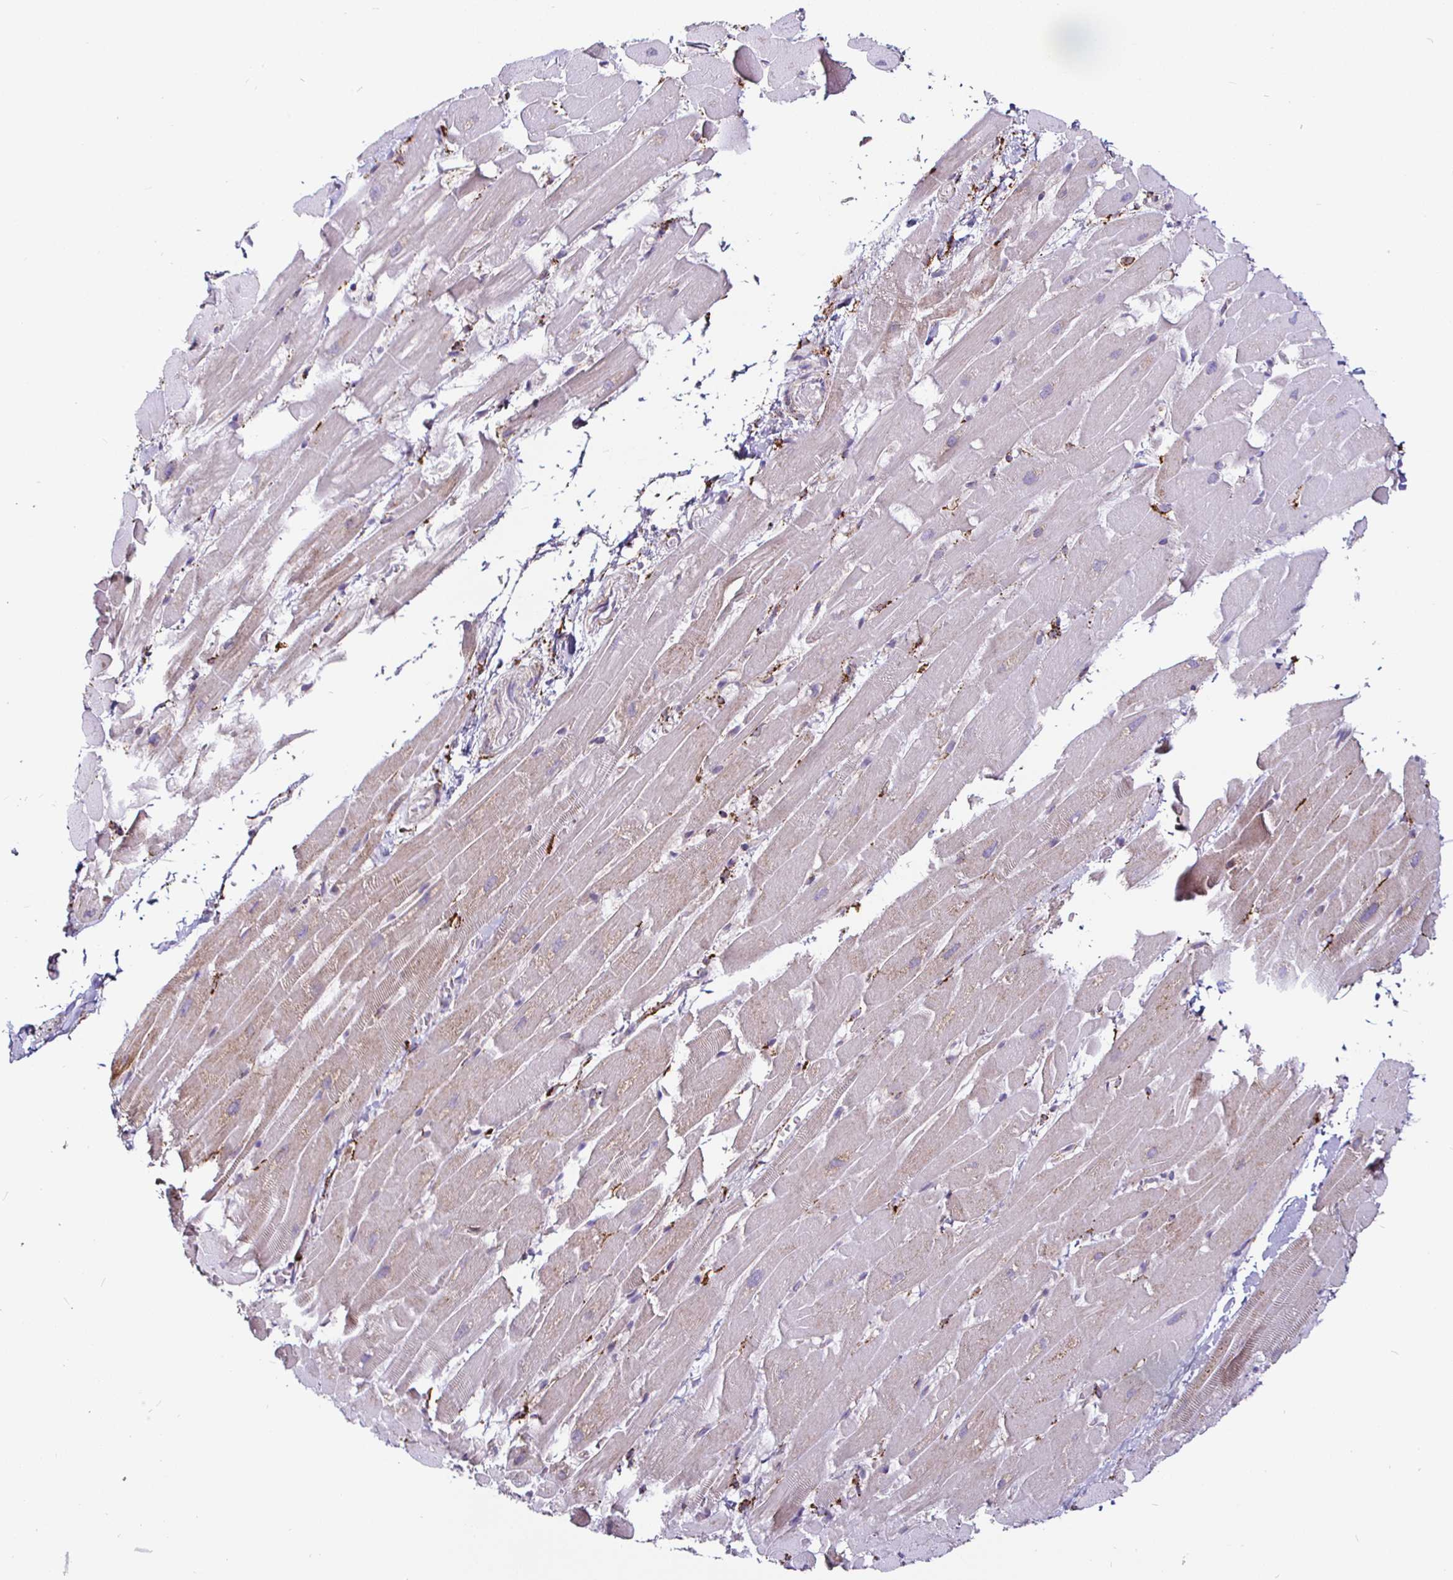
{"staining": {"intensity": "weak", "quantity": "<25%", "location": "cytoplasmic/membranous"}, "tissue": "heart muscle", "cell_type": "Cardiomyocytes", "image_type": "normal", "snomed": [{"axis": "morphology", "description": "Normal tissue, NOS"}, {"axis": "topography", "description": "Heart"}], "caption": "Immunohistochemical staining of normal heart muscle demonstrates no significant expression in cardiomyocytes.", "gene": "P4HA2", "patient": {"sex": "male", "age": 37}}